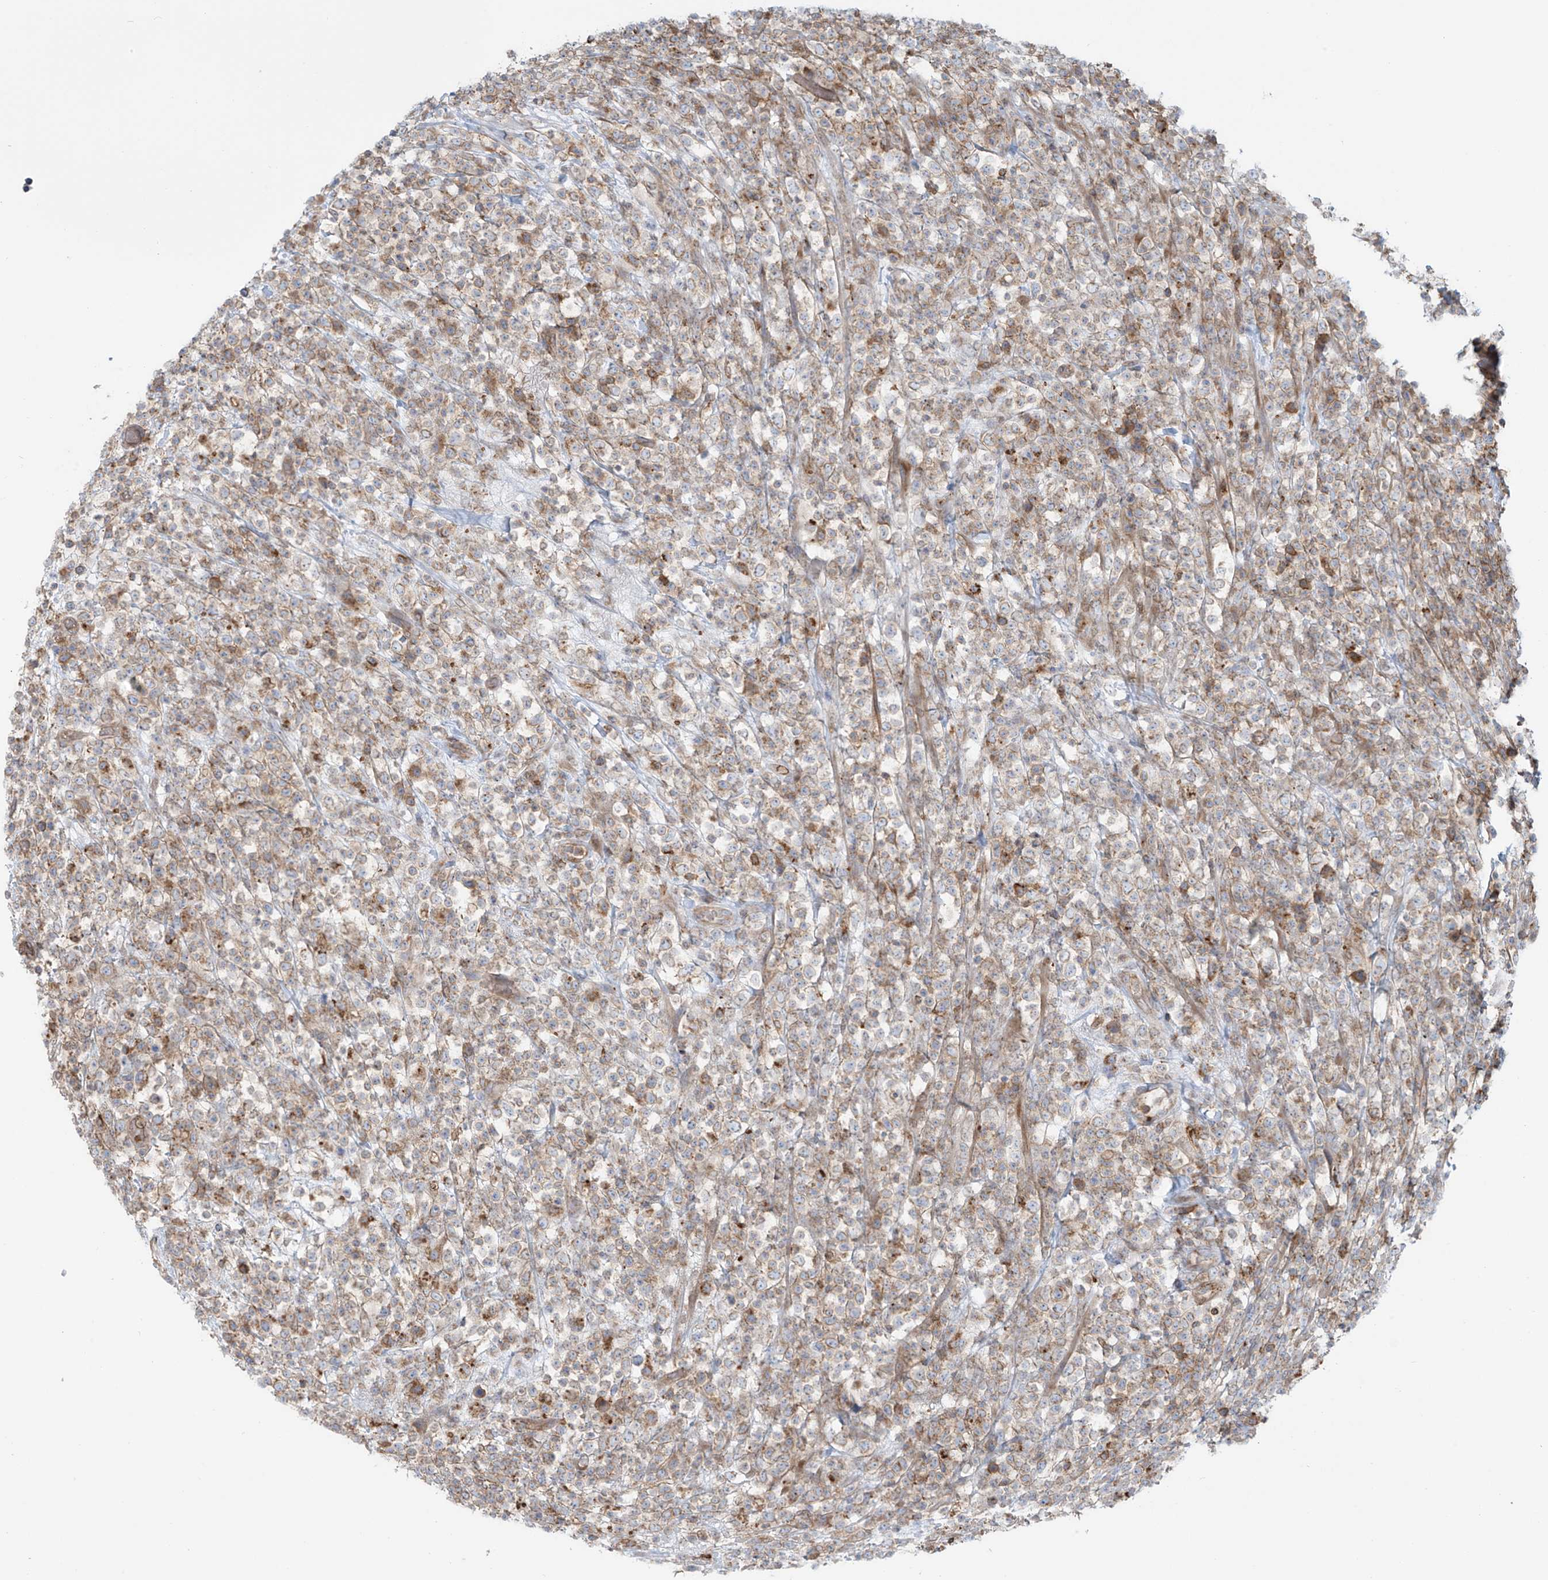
{"staining": {"intensity": "moderate", "quantity": "<25%", "location": "cytoplasmic/membranous"}, "tissue": "lymphoma", "cell_type": "Tumor cells", "image_type": "cancer", "snomed": [{"axis": "morphology", "description": "Malignant lymphoma, non-Hodgkin's type, High grade"}, {"axis": "topography", "description": "Colon"}], "caption": "DAB immunohistochemical staining of malignant lymphoma, non-Hodgkin's type (high-grade) shows moderate cytoplasmic/membranous protein positivity in approximately <25% of tumor cells. Ihc stains the protein of interest in brown and the nuclei are stained blue.", "gene": "LZTS3", "patient": {"sex": "female", "age": 53}}